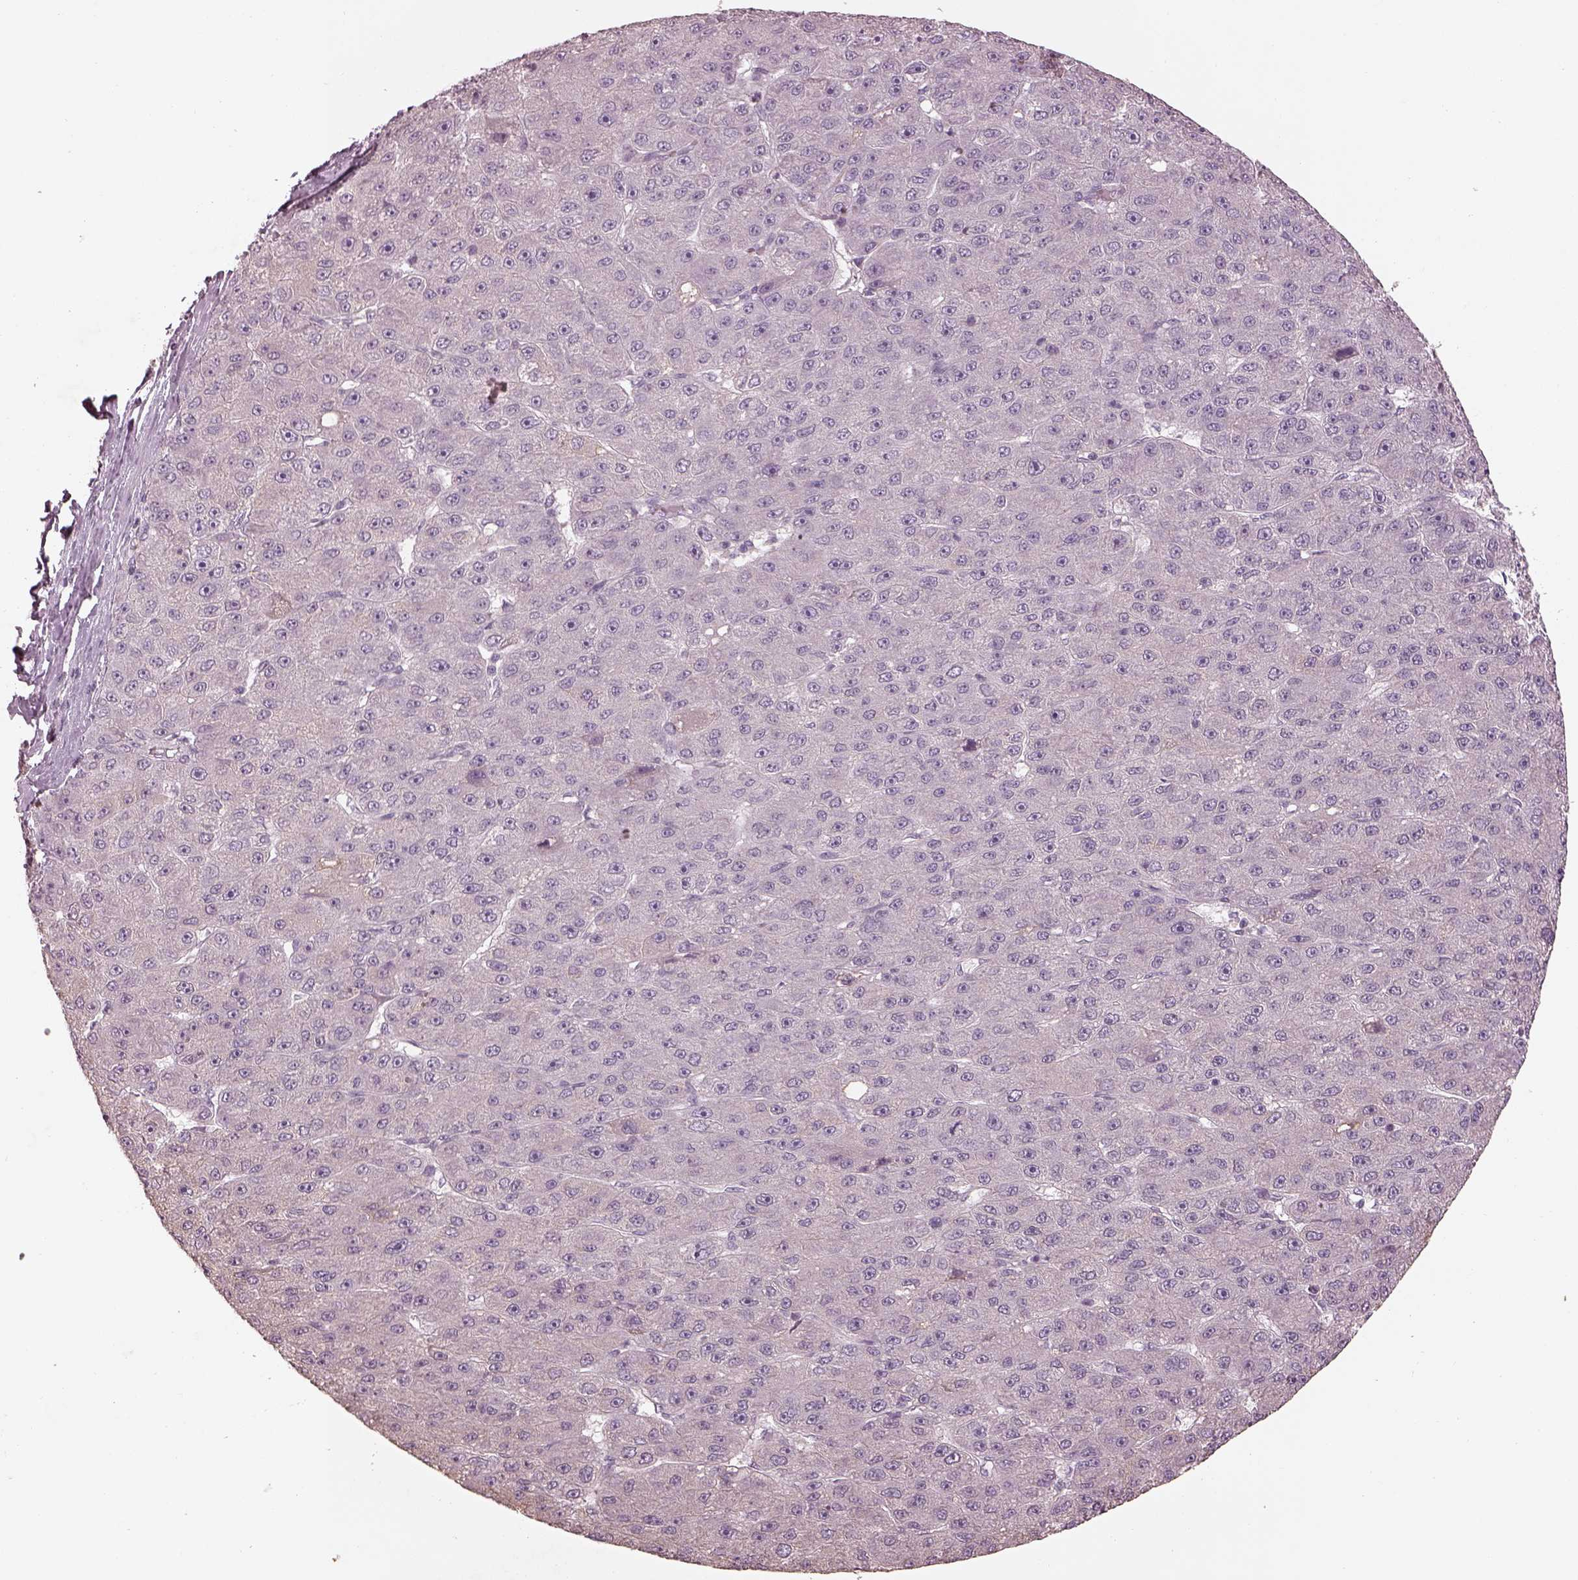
{"staining": {"intensity": "negative", "quantity": "none", "location": "none"}, "tissue": "liver cancer", "cell_type": "Tumor cells", "image_type": "cancer", "snomed": [{"axis": "morphology", "description": "Carcinoma, Hepatocellular, NOS"}, {"axis": "topography", "description": "Liver"}], "caption": "Liver hepatocellular carcinoma was stained to show a protein in brown. There is no significant expression in tumor cells.", "gene": "TLX3", "patient": {"sex": "male", "age": 67}}